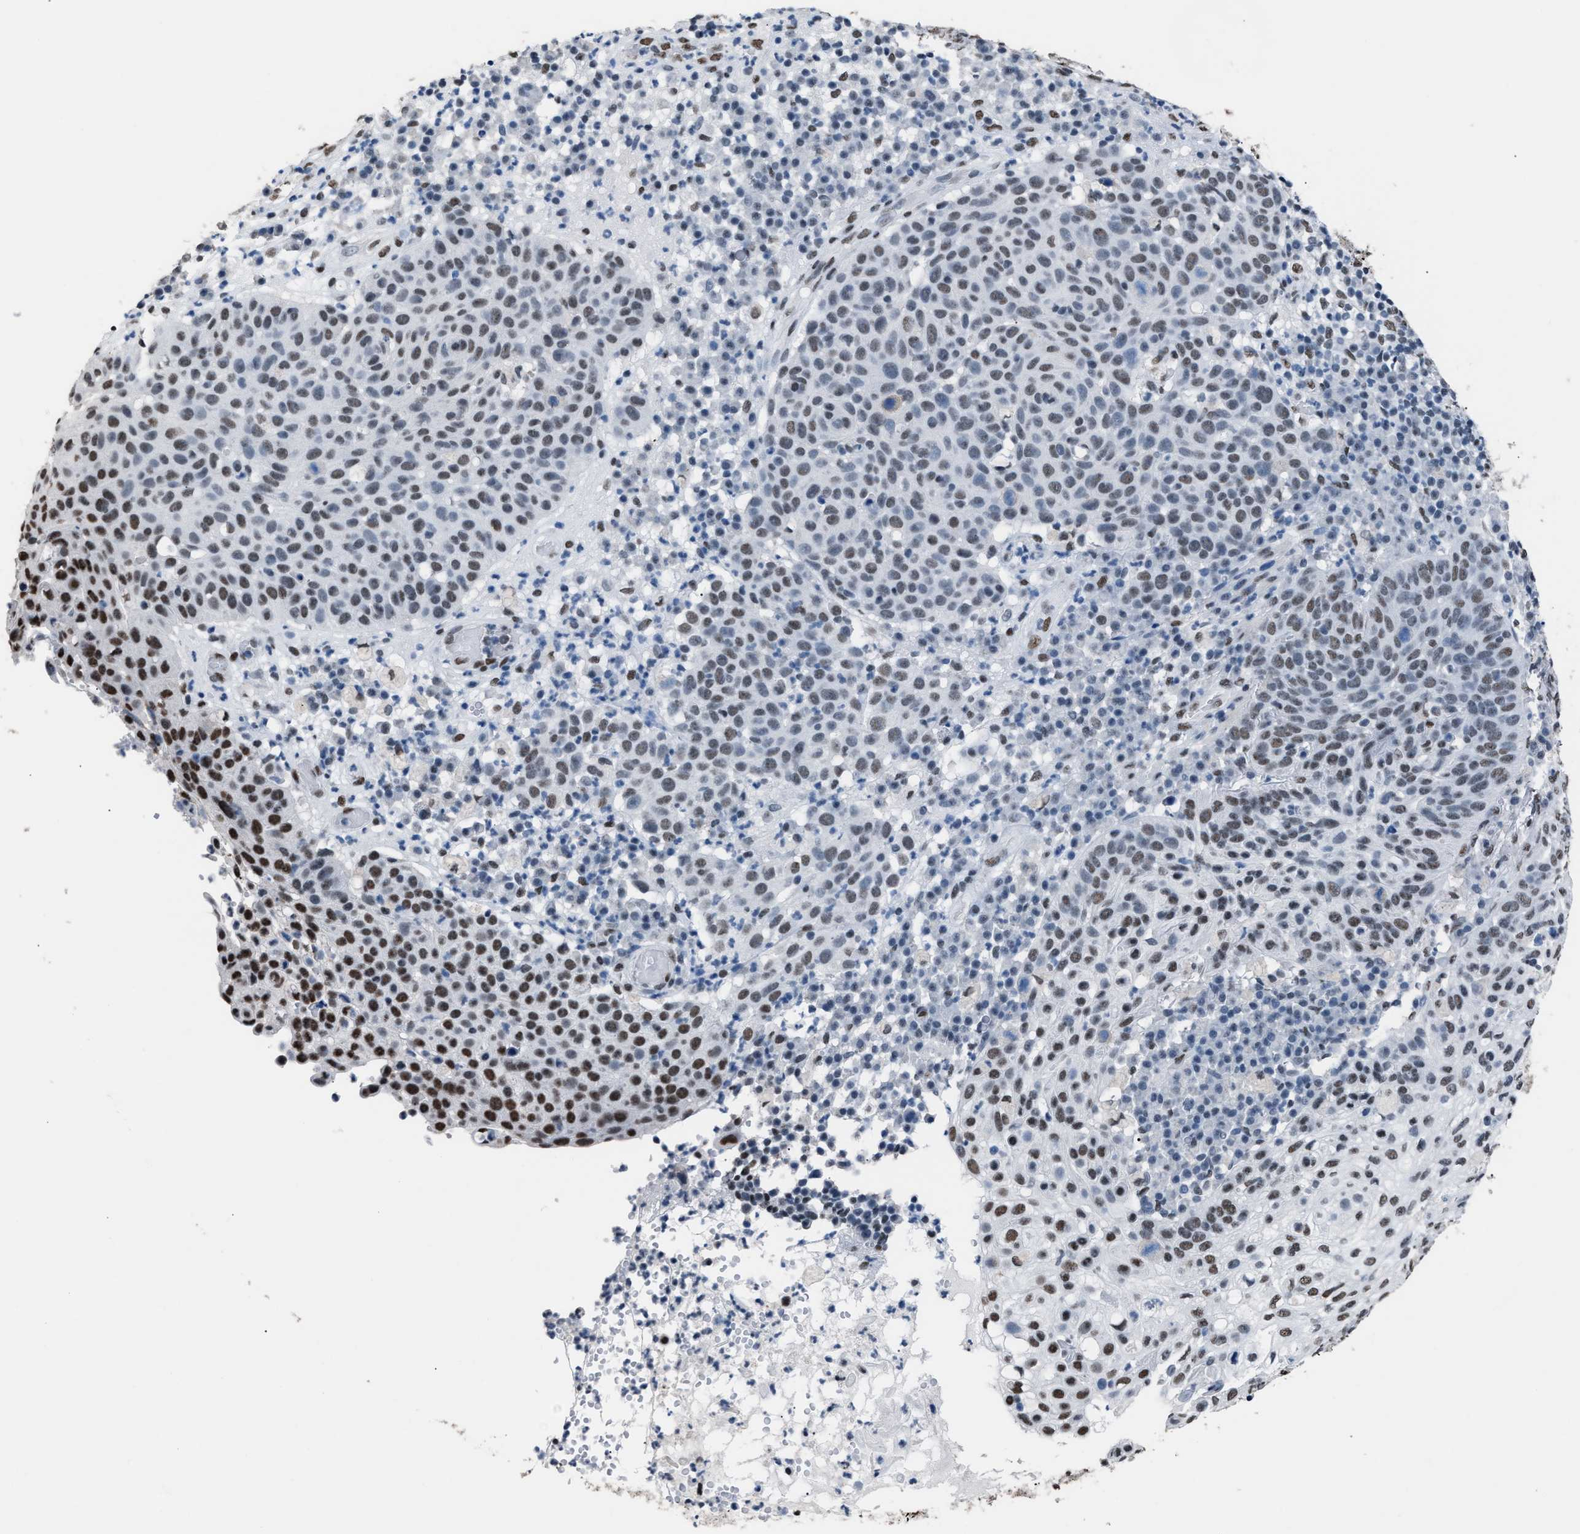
{"staining": {"intensity": "moderate", "quantity": "25%-75%", "location": "nuclear"}, "tissue": "skin cancer", "cell_type": "Tumor cells", "image_type": "cancer", "snomed": [{"axis": "morphology", "description": "Squamous cell carcinoma in situ, NOS"}, {"axis": "morphology", "description": "Squamous cell carcinoma, NOS"}, {"axis": "topography", "description": "Skin"}], "caption": "This micrograph shows immunohistochemistry staining of skin cancer, with medium moderate nuclear staining in about 25%-75% of tumor cells.", "gene": "CCAR2", "patient": {"sex": "male", "age": 93}}